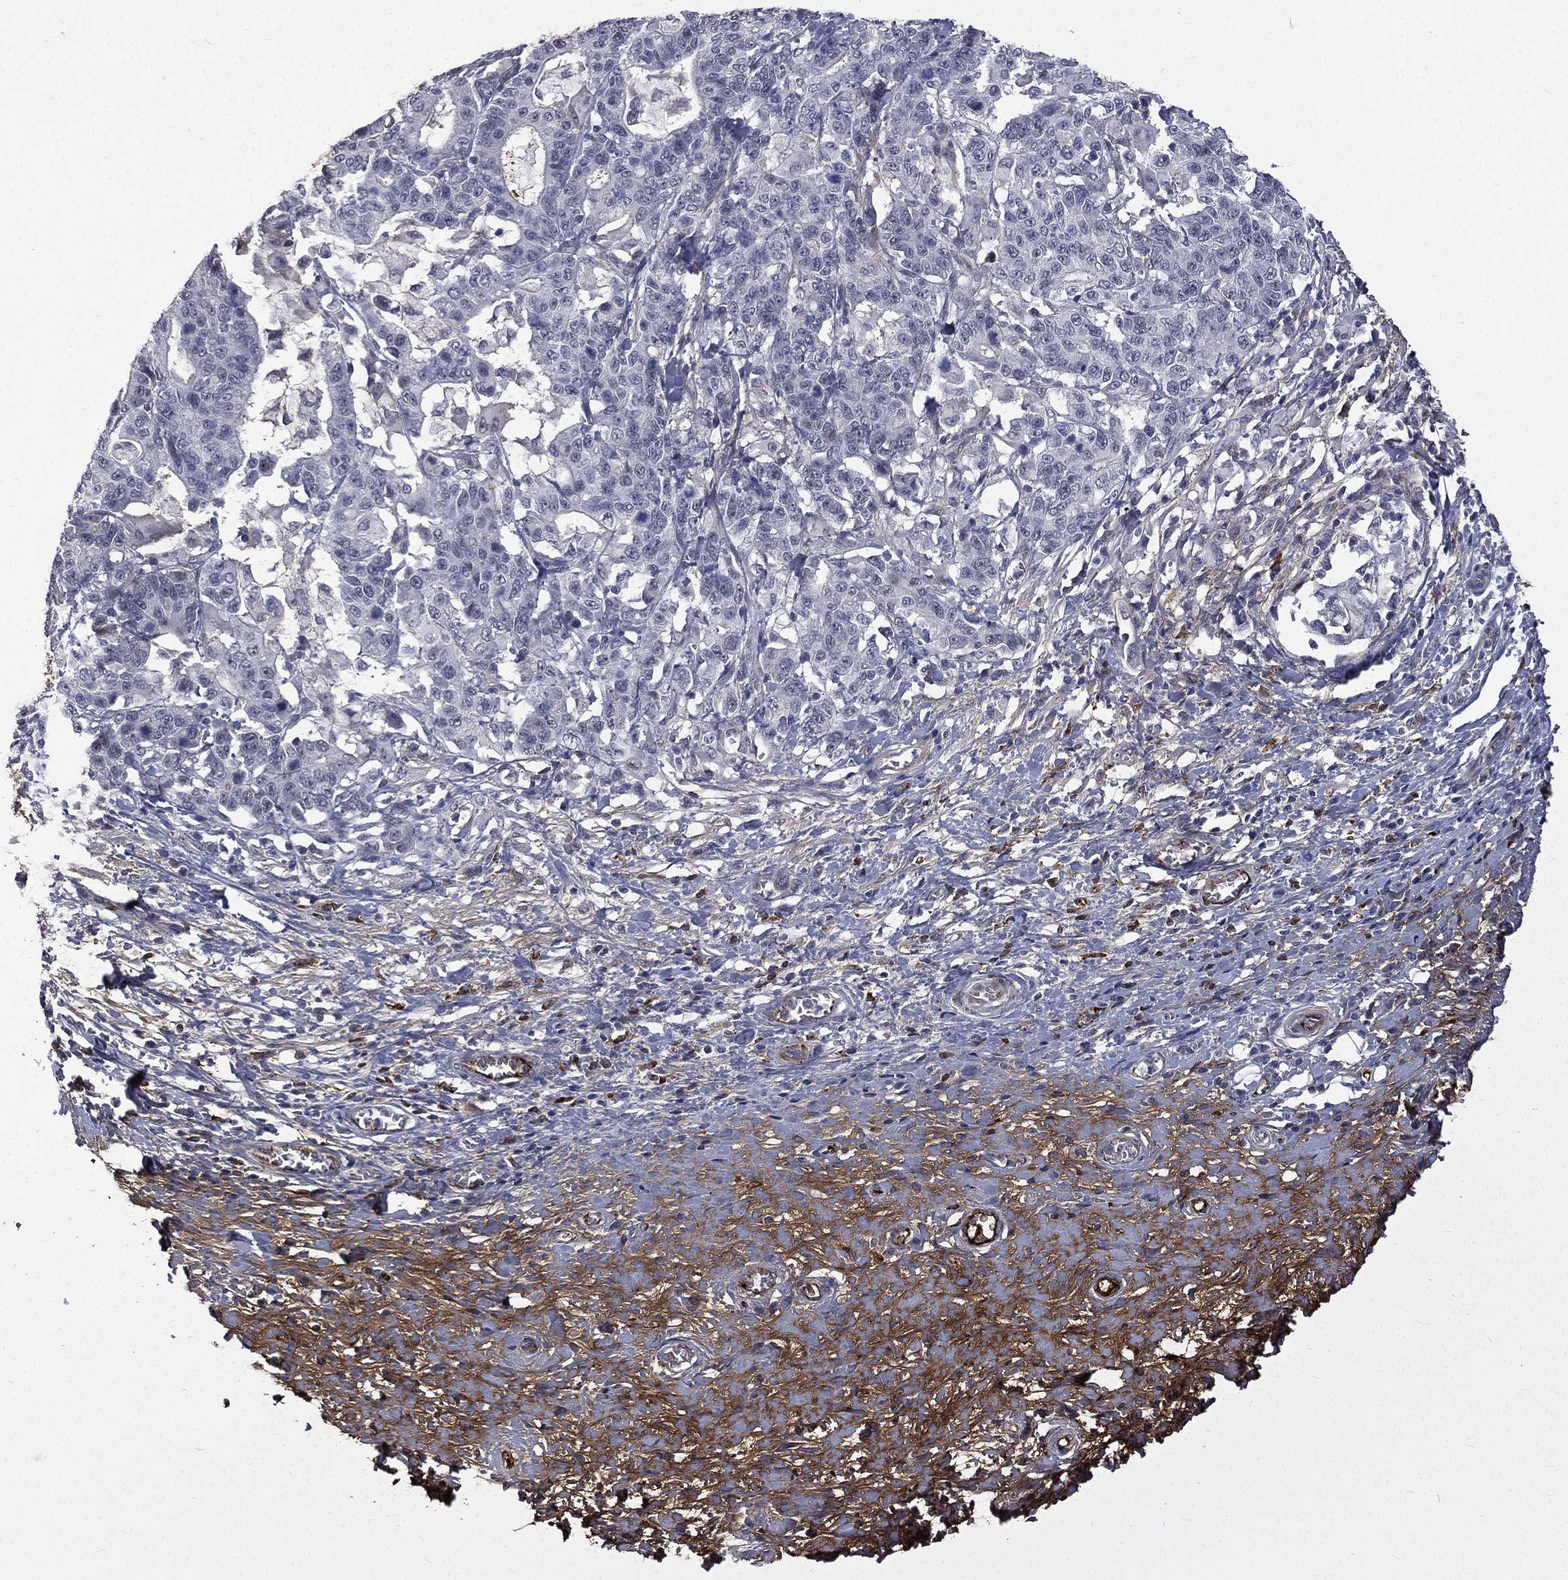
{"staining": {"intensity": "negative", "quantity": "none", "location": "none"}, "tissue": "stomach cancer", "cell_type": "Tumor cells", "image_type": "cancer", "snomed": [{"axis": "morphology", "description": "Normal tissue, NOS"}, {"axis": "morphology", "description": "Adenocarcinoma, NOS"}, {"axis": "topography", "description": "Stomach"}], "caption": "This is an immunohistochemistry (IHC) micrograph of stomach adenocarcinoma. There is no expression in tumor cells.", "gene": "FGG", "patient": {"sex": "female", "age": 64}}